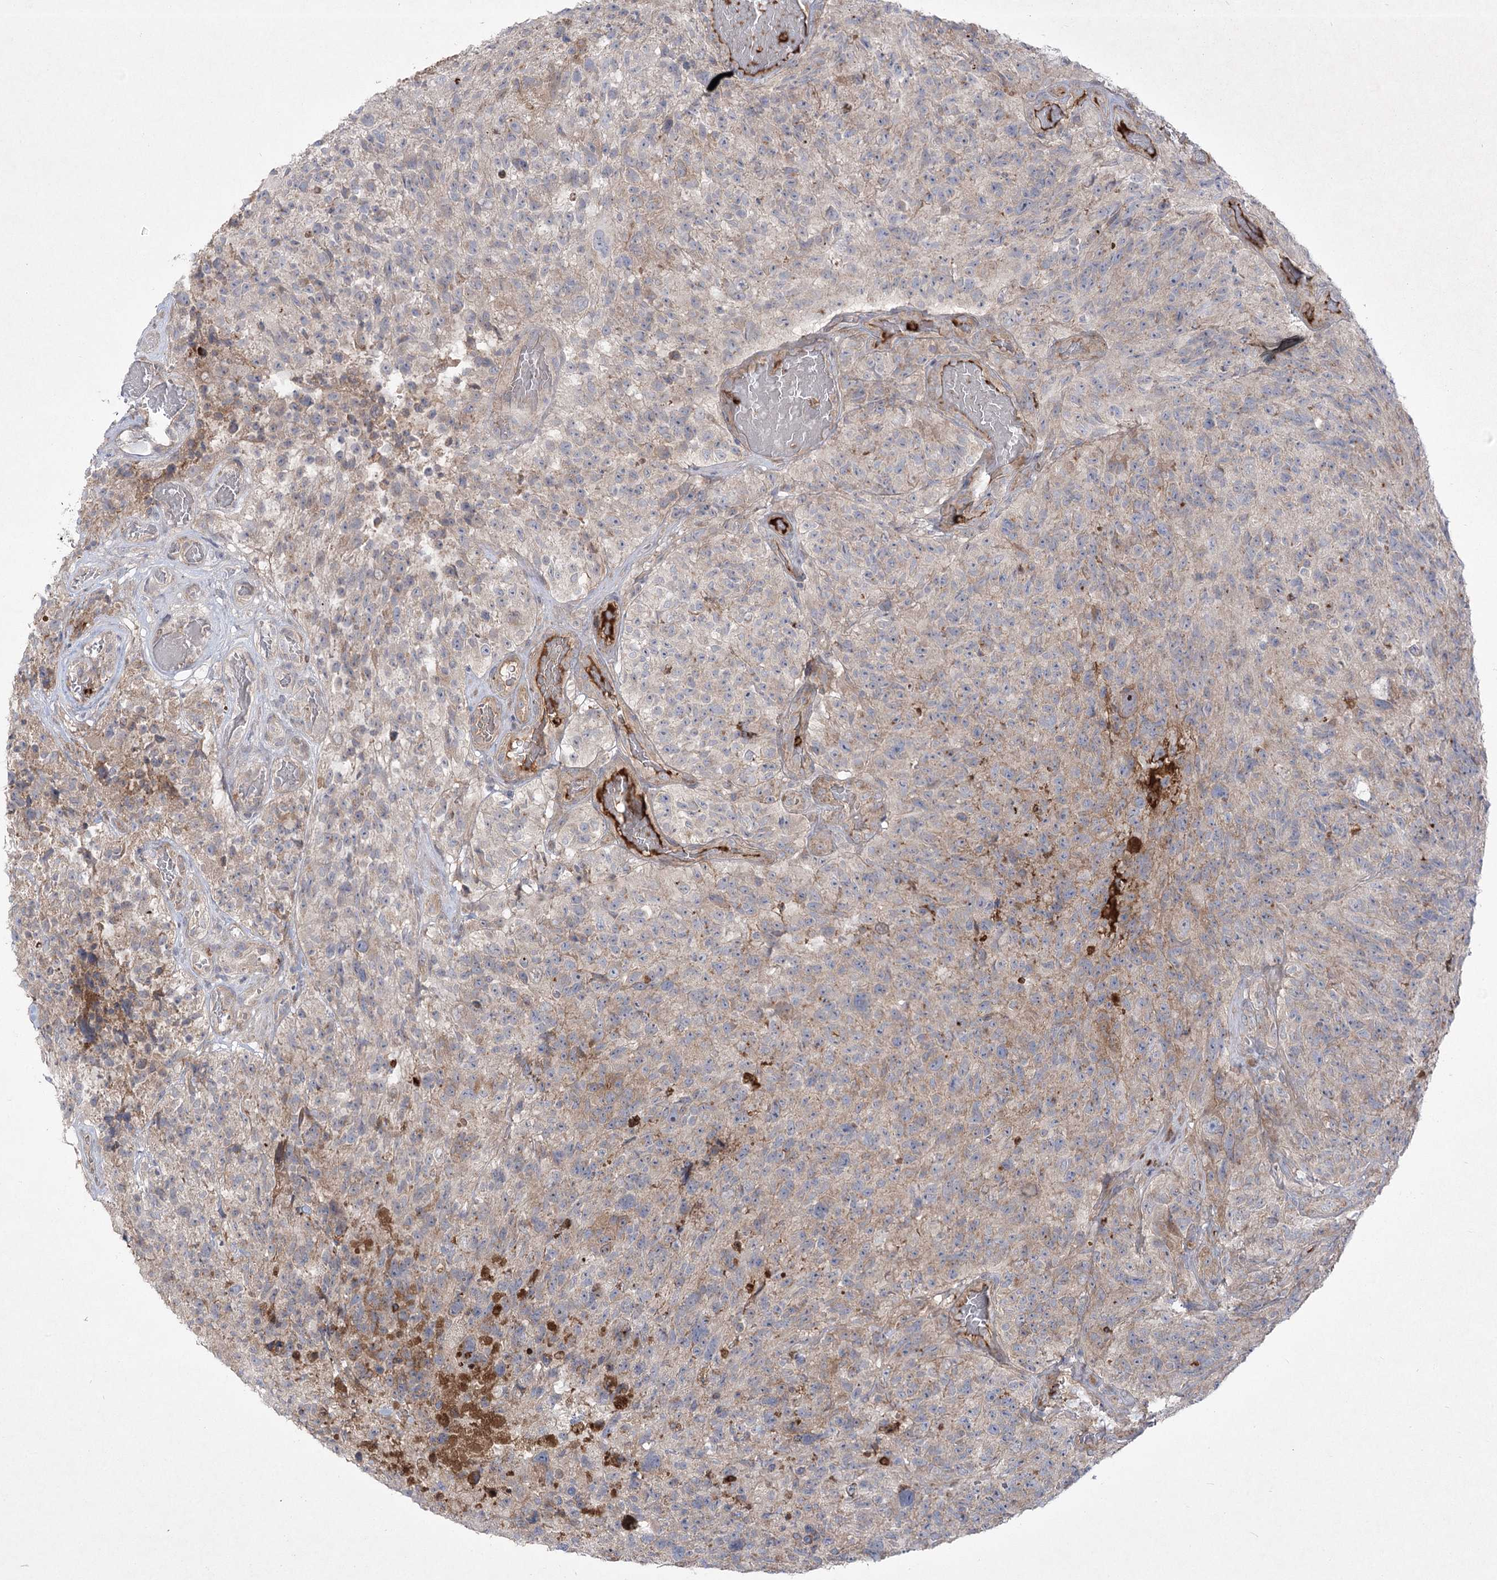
{"staining": {"intensity": "negative", "quantity": "none", "location": "none"}, "tissue": "glioma", "cell_type": "Tumor cells", "image_type": "cancer", "snomed": [{"axis": "morphology", "description": "Glioma, malignant, High grade"}, {"axis": "topography", "description": "Brain"}], "caption": "IHC histopathology image of neoplastic tissue: human glioma stained with DAB (3,3'-diaminobenzidine) displays no significant protein positivity in tumor cells.", "gene": "PLEKHA5", "patient": {"sex": "male", "age": 69}}